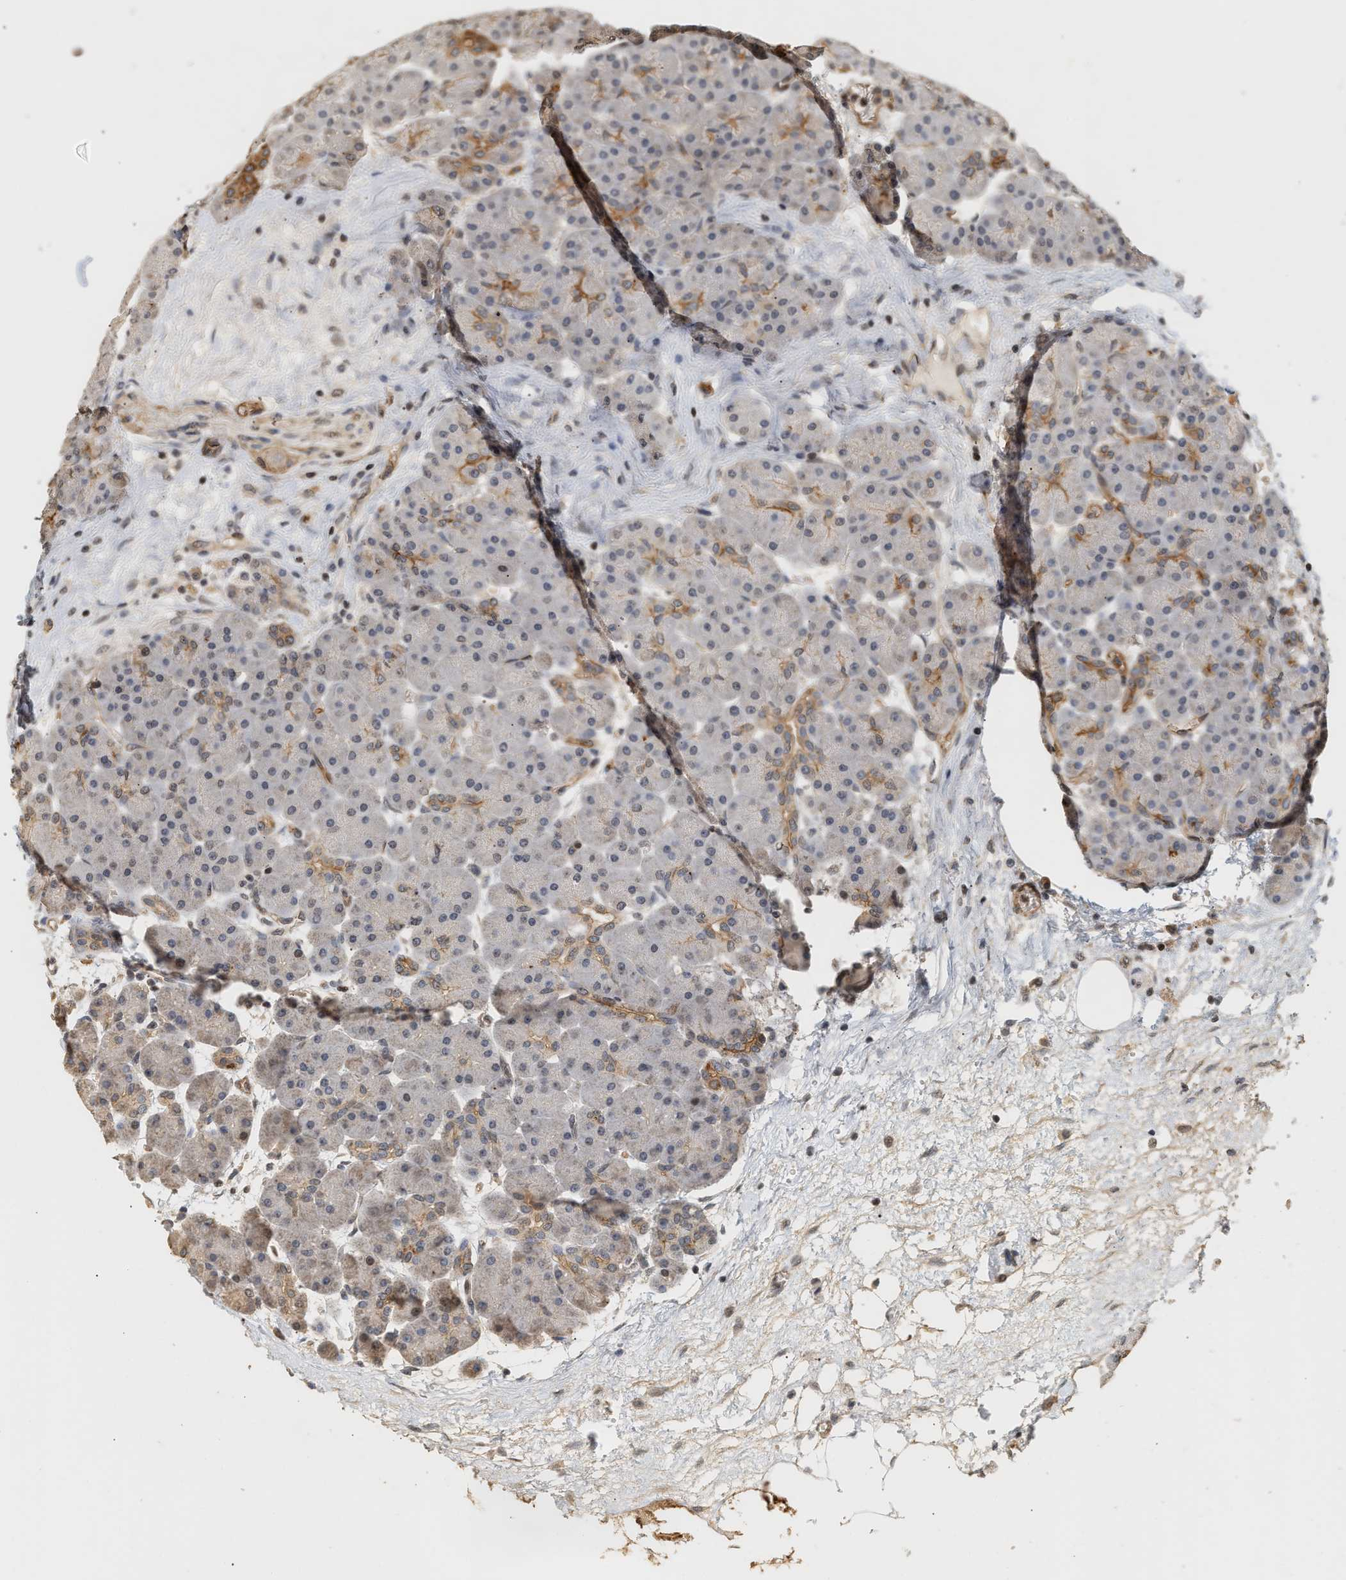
{"staining": {"intensity": "moderate", "quantity": "<25%", "location": "cytoplasmic/membranous"}, "tissue": "pancreas", "cell_type": "Exocrine glandular cells", "image_type": "normal", "snomed": [{"axis": "morphology", "description": "Normal tissue, NOS"}, {"axis": "topography", "description": "Pancreas"}], "caption": "A brown stain labels moderate cytoplasmic/membranous staining of a protein in exocrine glandular cells of normal human pancreas.", "gene": "PLXND1", "patient": {"sex": "male", "age": 66}}